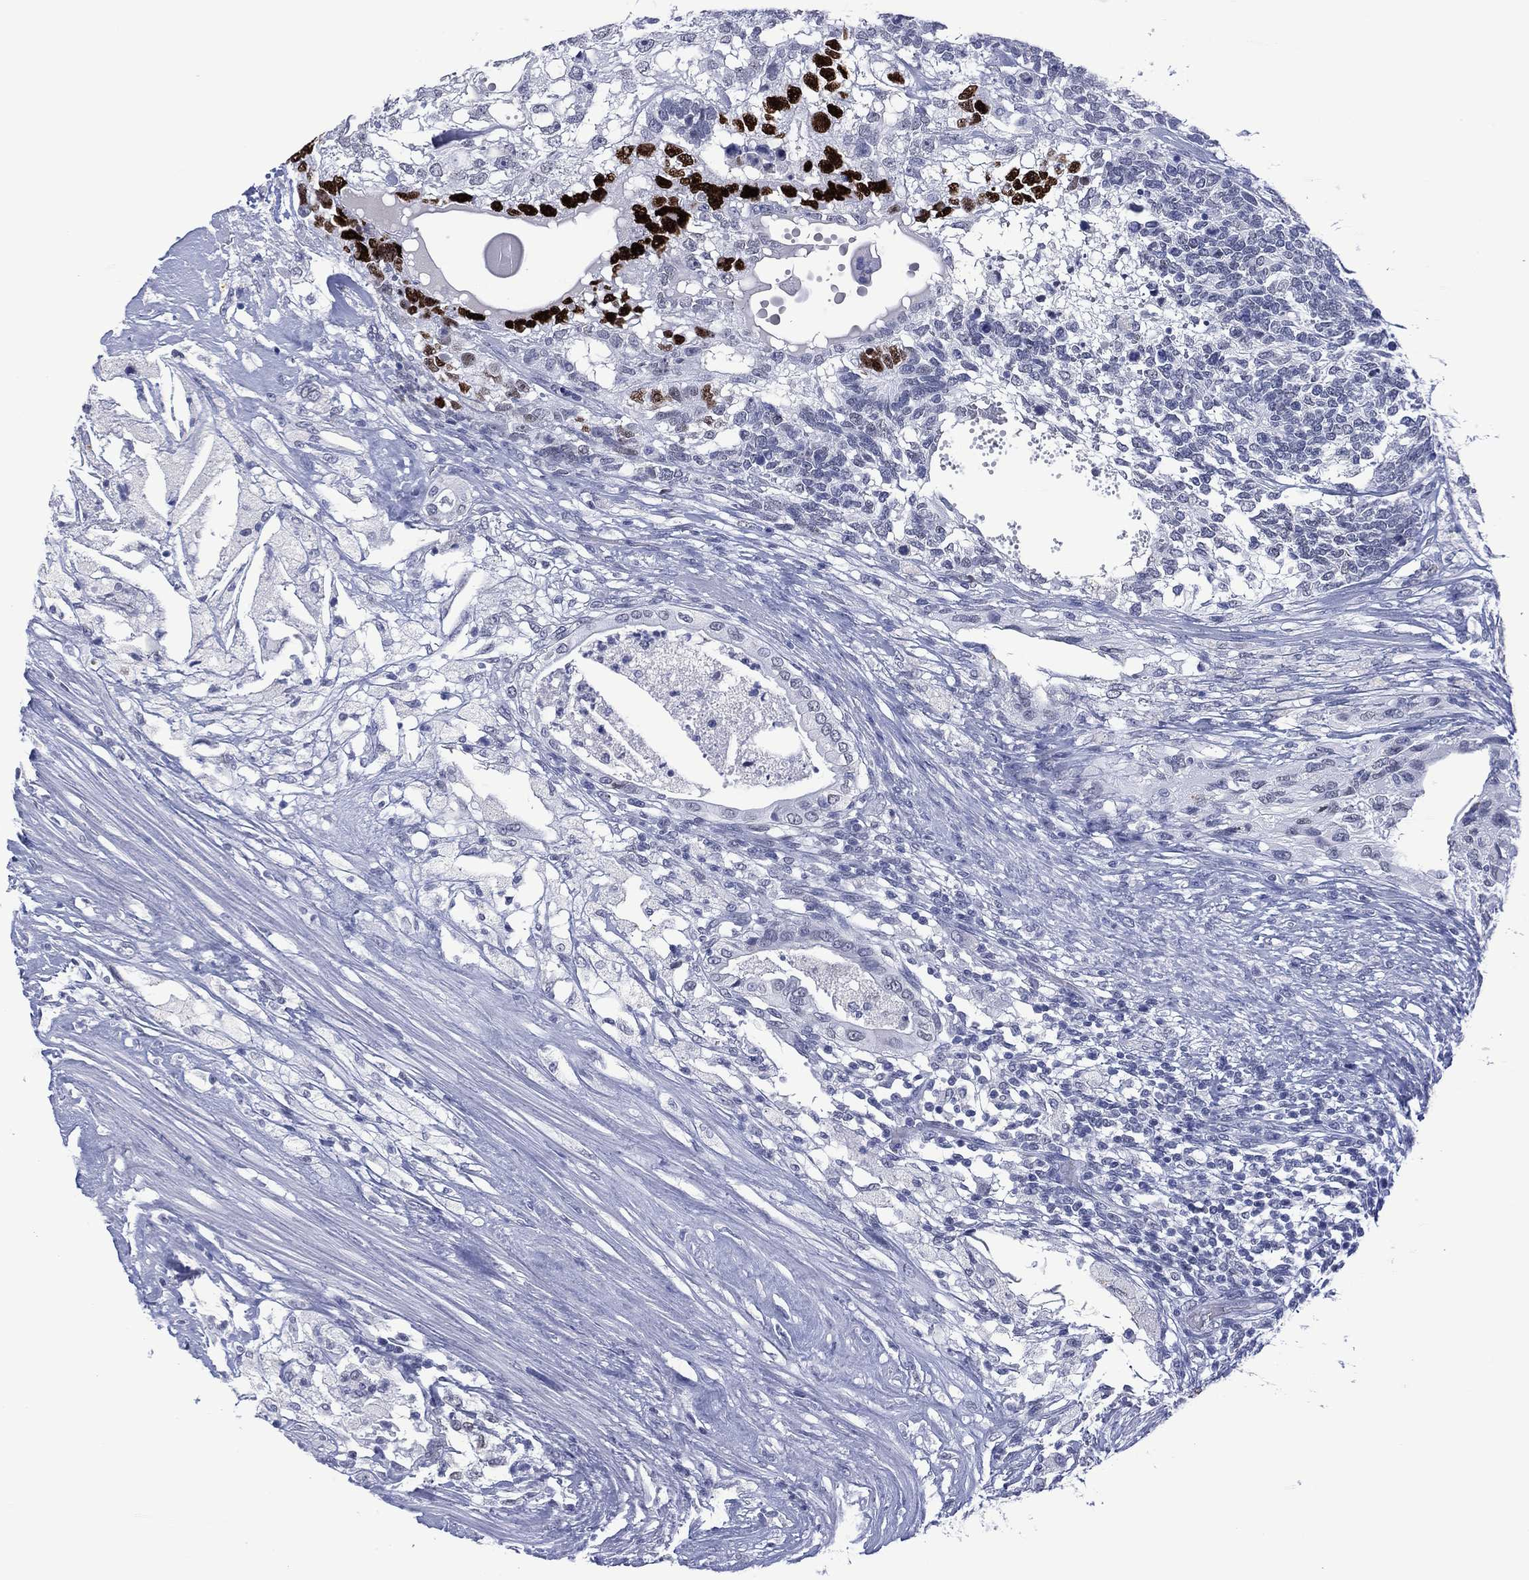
{"staining": {"intensity": "strong", "quantity": "25%-75%", "location": "nuclear"}, "tissue": "testis cancer", "cell_type": "Tumor cells", "image_type": "cancer", "snomed": [{"axis": "morphology", "description": "Seminoma, NOS"}, {"axis": "morphology", "description": "Carcinoma, Embryonal, NOS"}, {"axis": "topography", "description": "Testis"}], "caption": "DAB immunohistochemical staining of human testis cancer (embryonal carcinoma) shows strong nuclear protein expression in about 25%-75% of tumor cells.", "gene": "UTF1", "patient": {"sex": "male", "age": 41}}